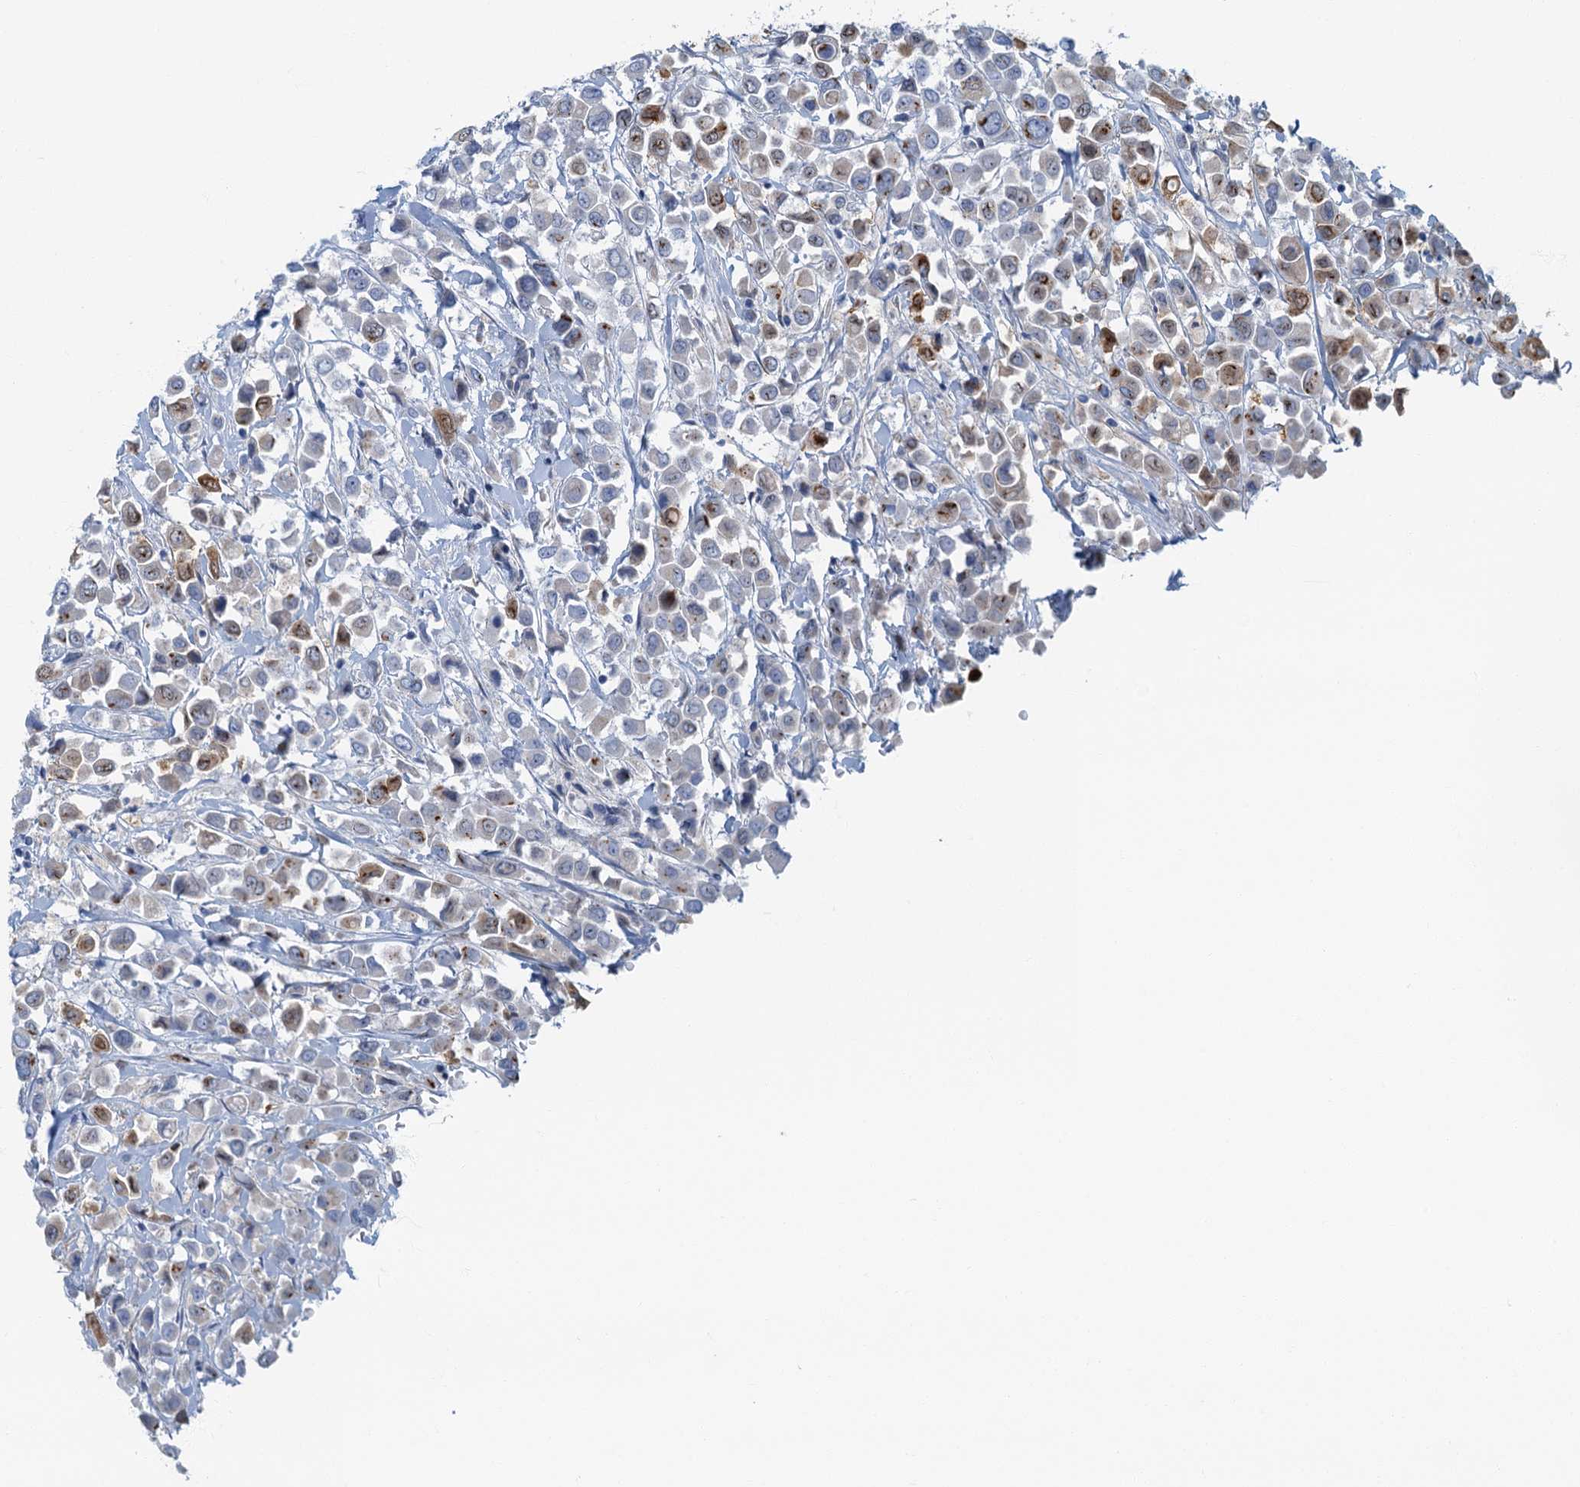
{"staining": {"intensity": "moderate", "quantity": "<25%", "location": "cytoplasmic/membranous"}, "tissue": "breast cancer", "cell_type": "Tumor cells", "image_type": "cancer", "snomed": [{"axis": "morphology", "description": "Duct carcinoma"}, {"axis": "topography", "description": "Breast"}], "caption": "Immunohistochemical staining of breast cancer (invasive ductal carcinoma) demonstrates moderate cytoplasmic/membranous protein positivity in about <25% of tumor cells.", "gene": "ANKDD1A", "patient": {"sex": "female", "age": 61}}